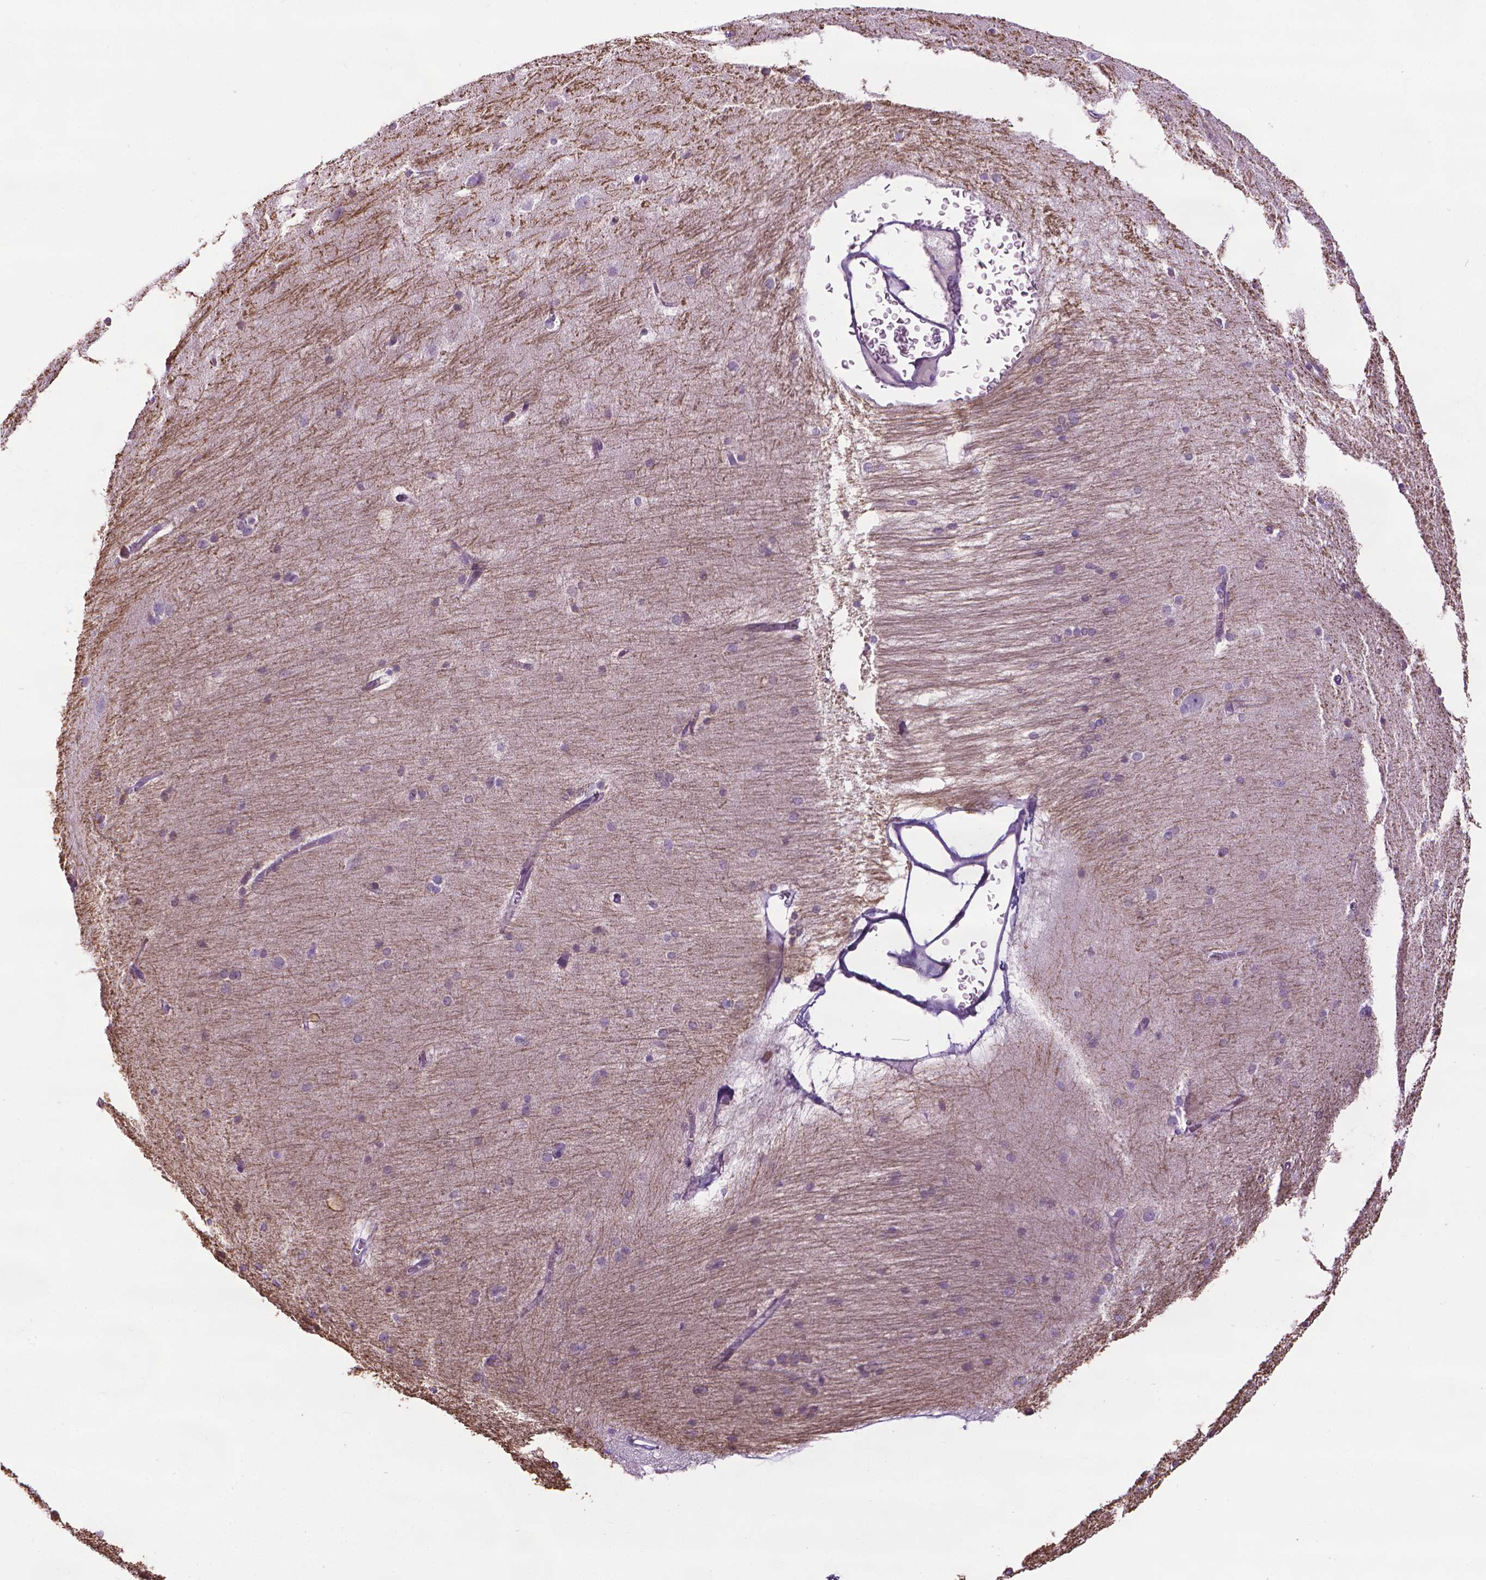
{"staining": {"intensity": "negative", "quantity": "none", "location": "none"}, "tissue": "hippocampus", "cell_type": "Glial cells", "image_type": "normal", "snomed": [{"axis": "morphology", "description": "Normal tissue, NOS"}, {"axis": "topography", "description": "Cerebral cortex"}, {"axis": "topography", "description": "Hippocampus"}], "caption": "Histopathology image shows no protein staining in glial cells of benign hippocampus. (Immunohistochemistry (ihc), brightfield microscopy, high magnification).", "gene": "DNAI7", "patient": {"sex": "female", "age": 19}}